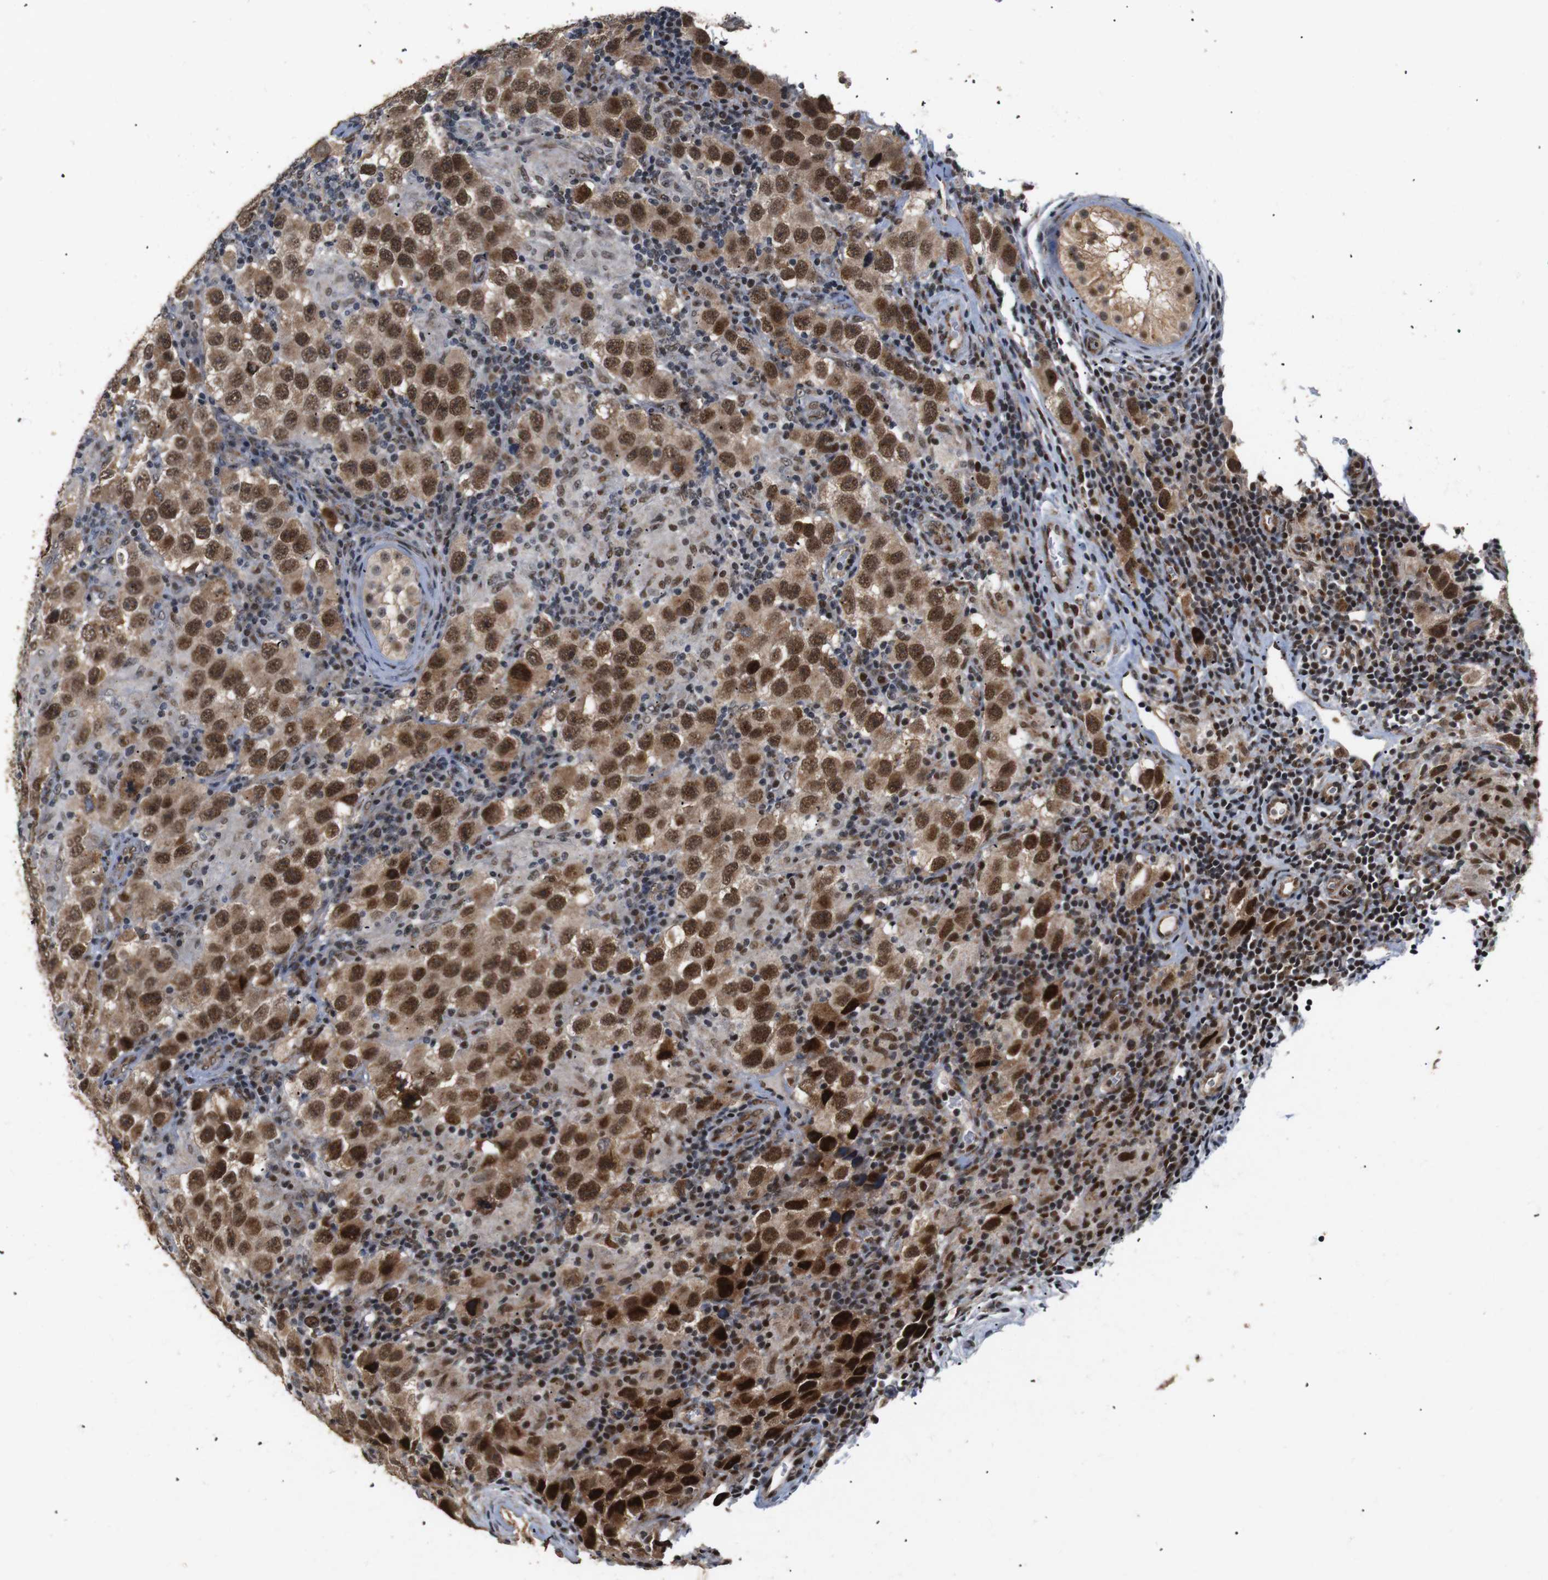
{"staining": {"intensity": "moderate", "quantity": ">75%", "location": "cytoplasmic/membranous,nuclear"}, "tissue": "testis cancer", "cell_type": "Tumor cells", "image_type": "cancer", "snomed": [{"axis": "morphology", "description": "Carcinoma, Embryonal, NOS"}, {"axis": "topography", "description": "Testis"}], "caption": "Immunohistochemical staining of testis embryonal carcinoma displays moderate cytoplasmic/membranous and nuclear protein expression in approximately >75% of tumor cells. (IHC, brightfield microscopy, high magnification).", "gene": "PYM1", "patient": {"sex": "male", "age": 21}}